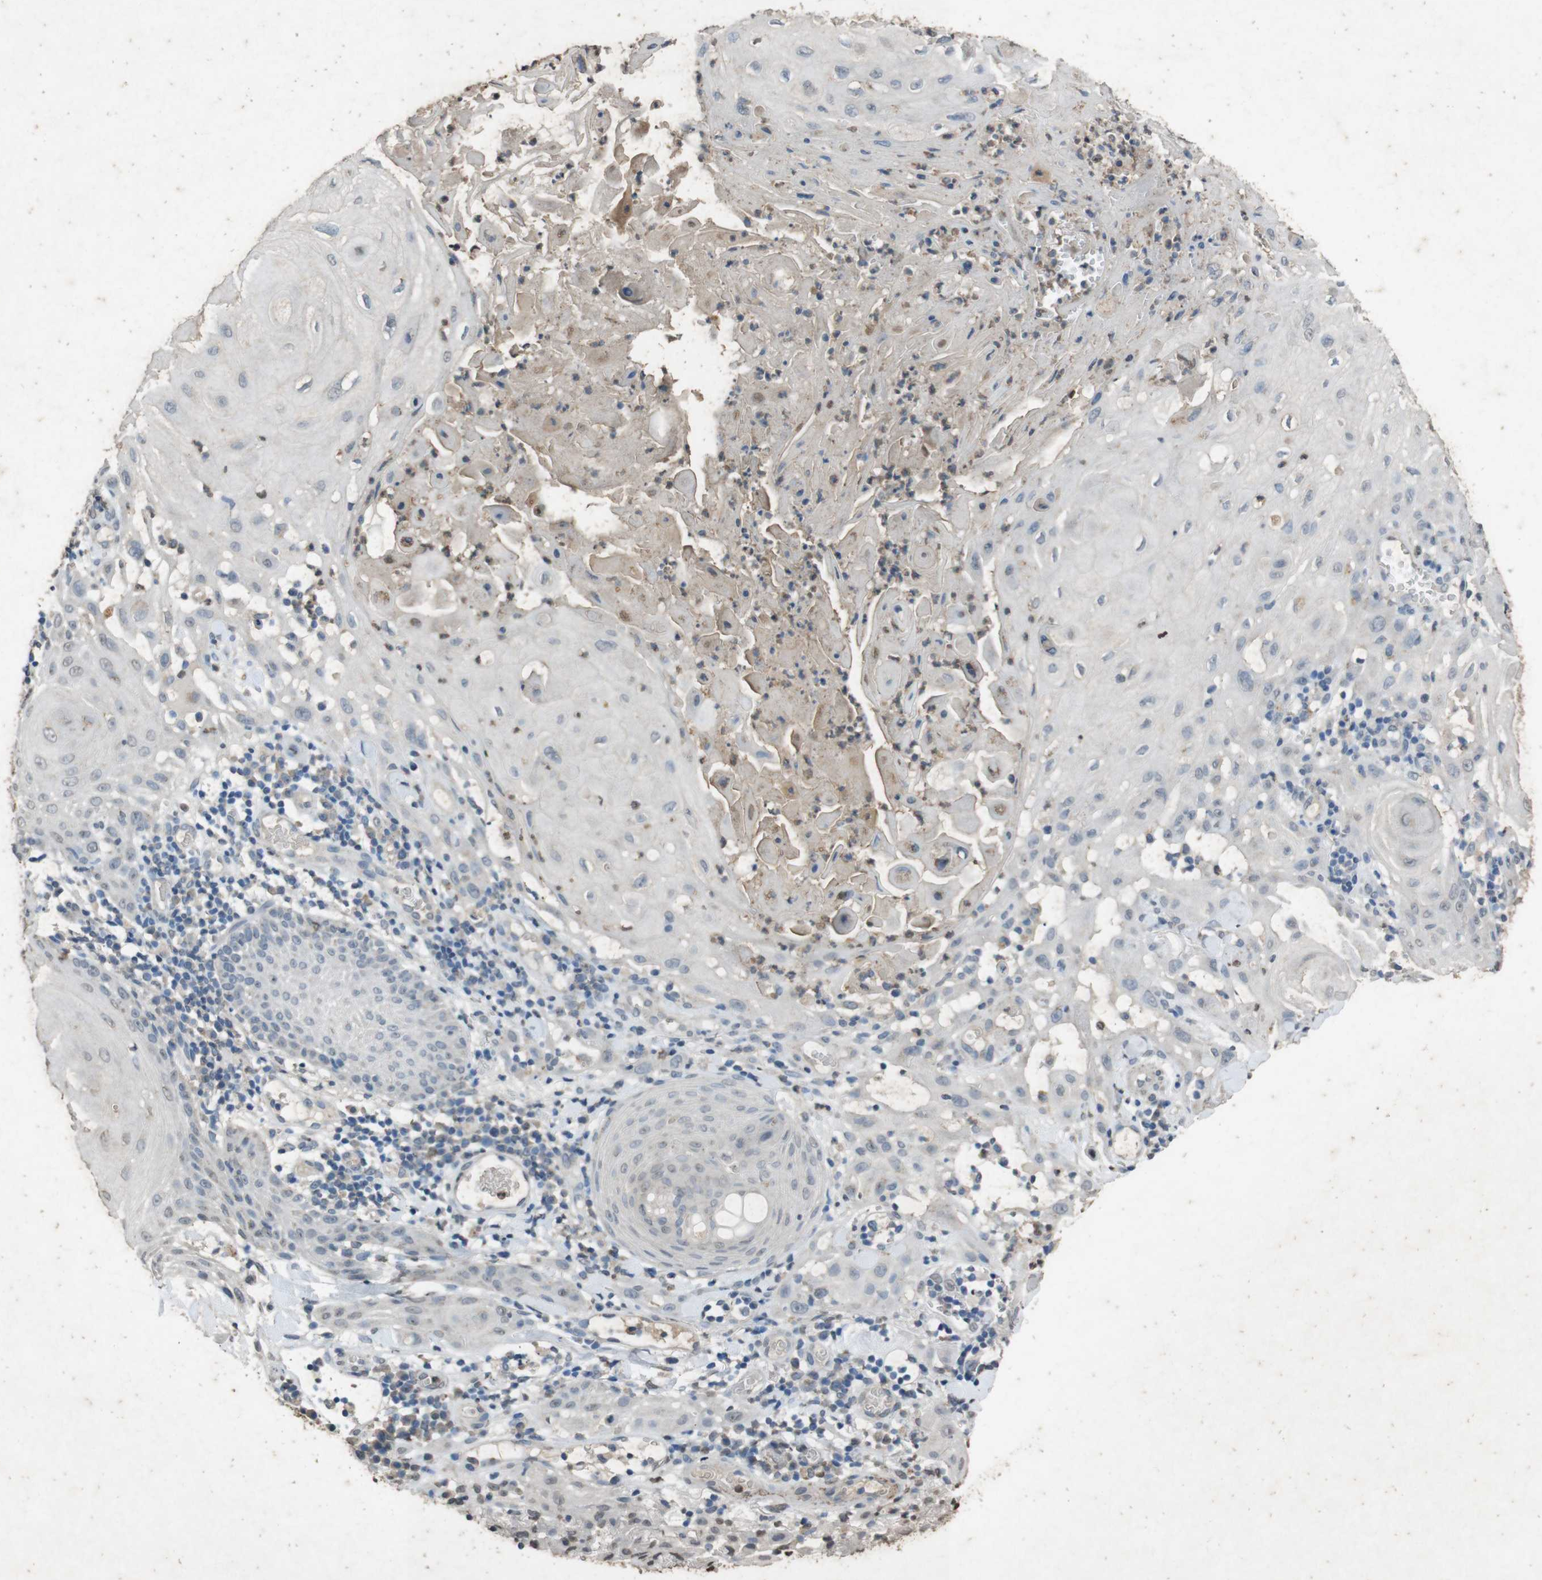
{"staining": {"intensity": "negative", "quantity": "none", "location": "none"}, "tissue": "skin cancer", "cell_type": "Tumor cells", "image_type": "cancer", "snomed": [{"axis": "morphology", "description": "Squamous cell carcinoma, NOS"}, {"axis": "topography", "description": "Skin"}], "caption": "This is a image of IHC staining of skin cancer, which shows no expression in tumor cells.", "gene": "STBD1", "patient": {"sex": "male", "age": 24}}